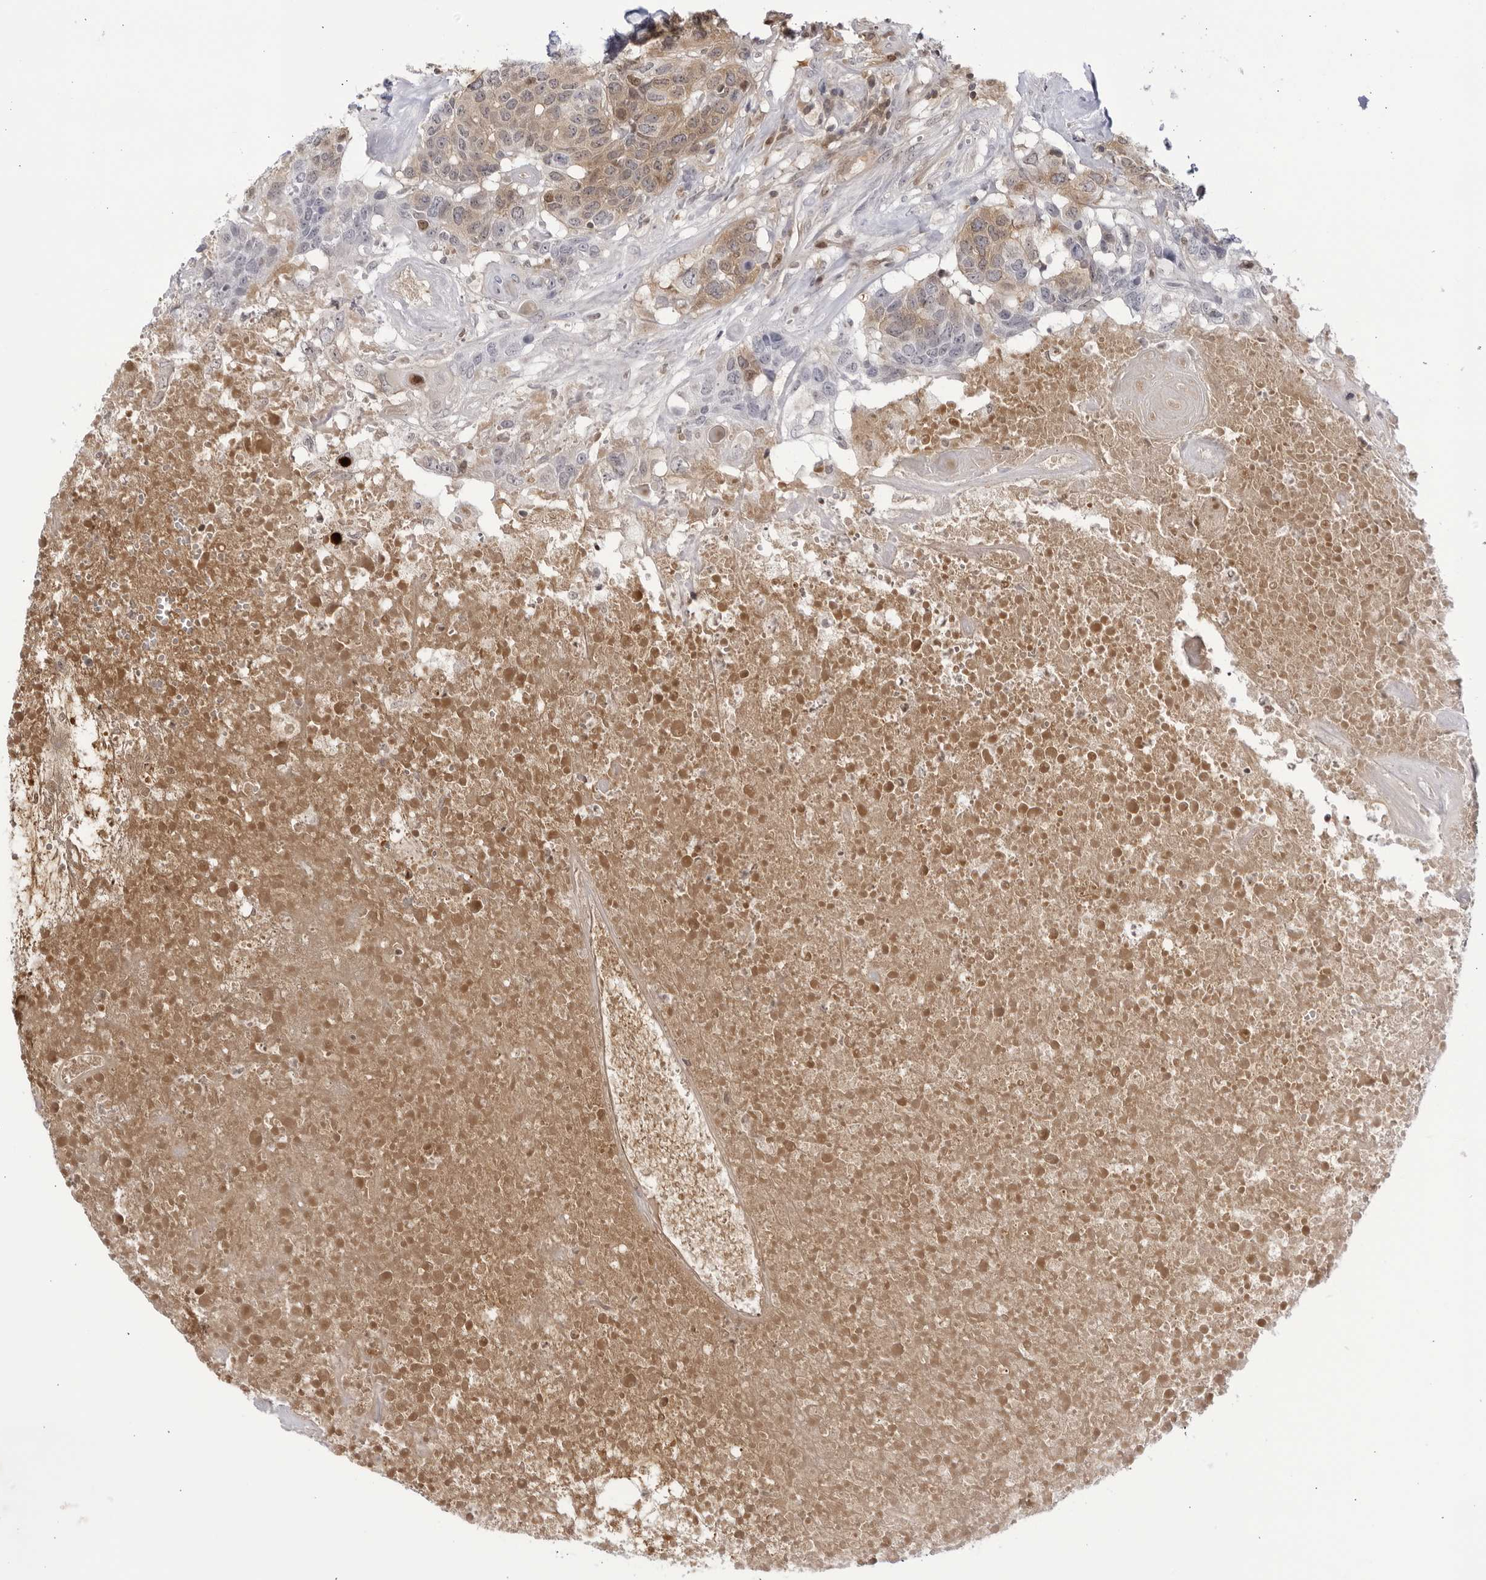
{"staining": {"intensity": "weak", "quantity": "25%-75%", "location": "cytoplasmic/membranous"}, "tissue": "head and neck cancer", "cell_type": "Tumor cells", "image_type": "cancer", "snomed": [{"axis": "morphology", "description": "Squamous cell carcinoma, NOS"}, {"axis": "topography", "description": "Head-Neck"}], "caption": "Weak cytoplasmic/membranous staining is identified in approximately 25%-75% of tumor cells in head and neck cancer (squamous cell carcinoma).", "gene": "CNBD1", "patient": {"sex": "male", "age": 66}}